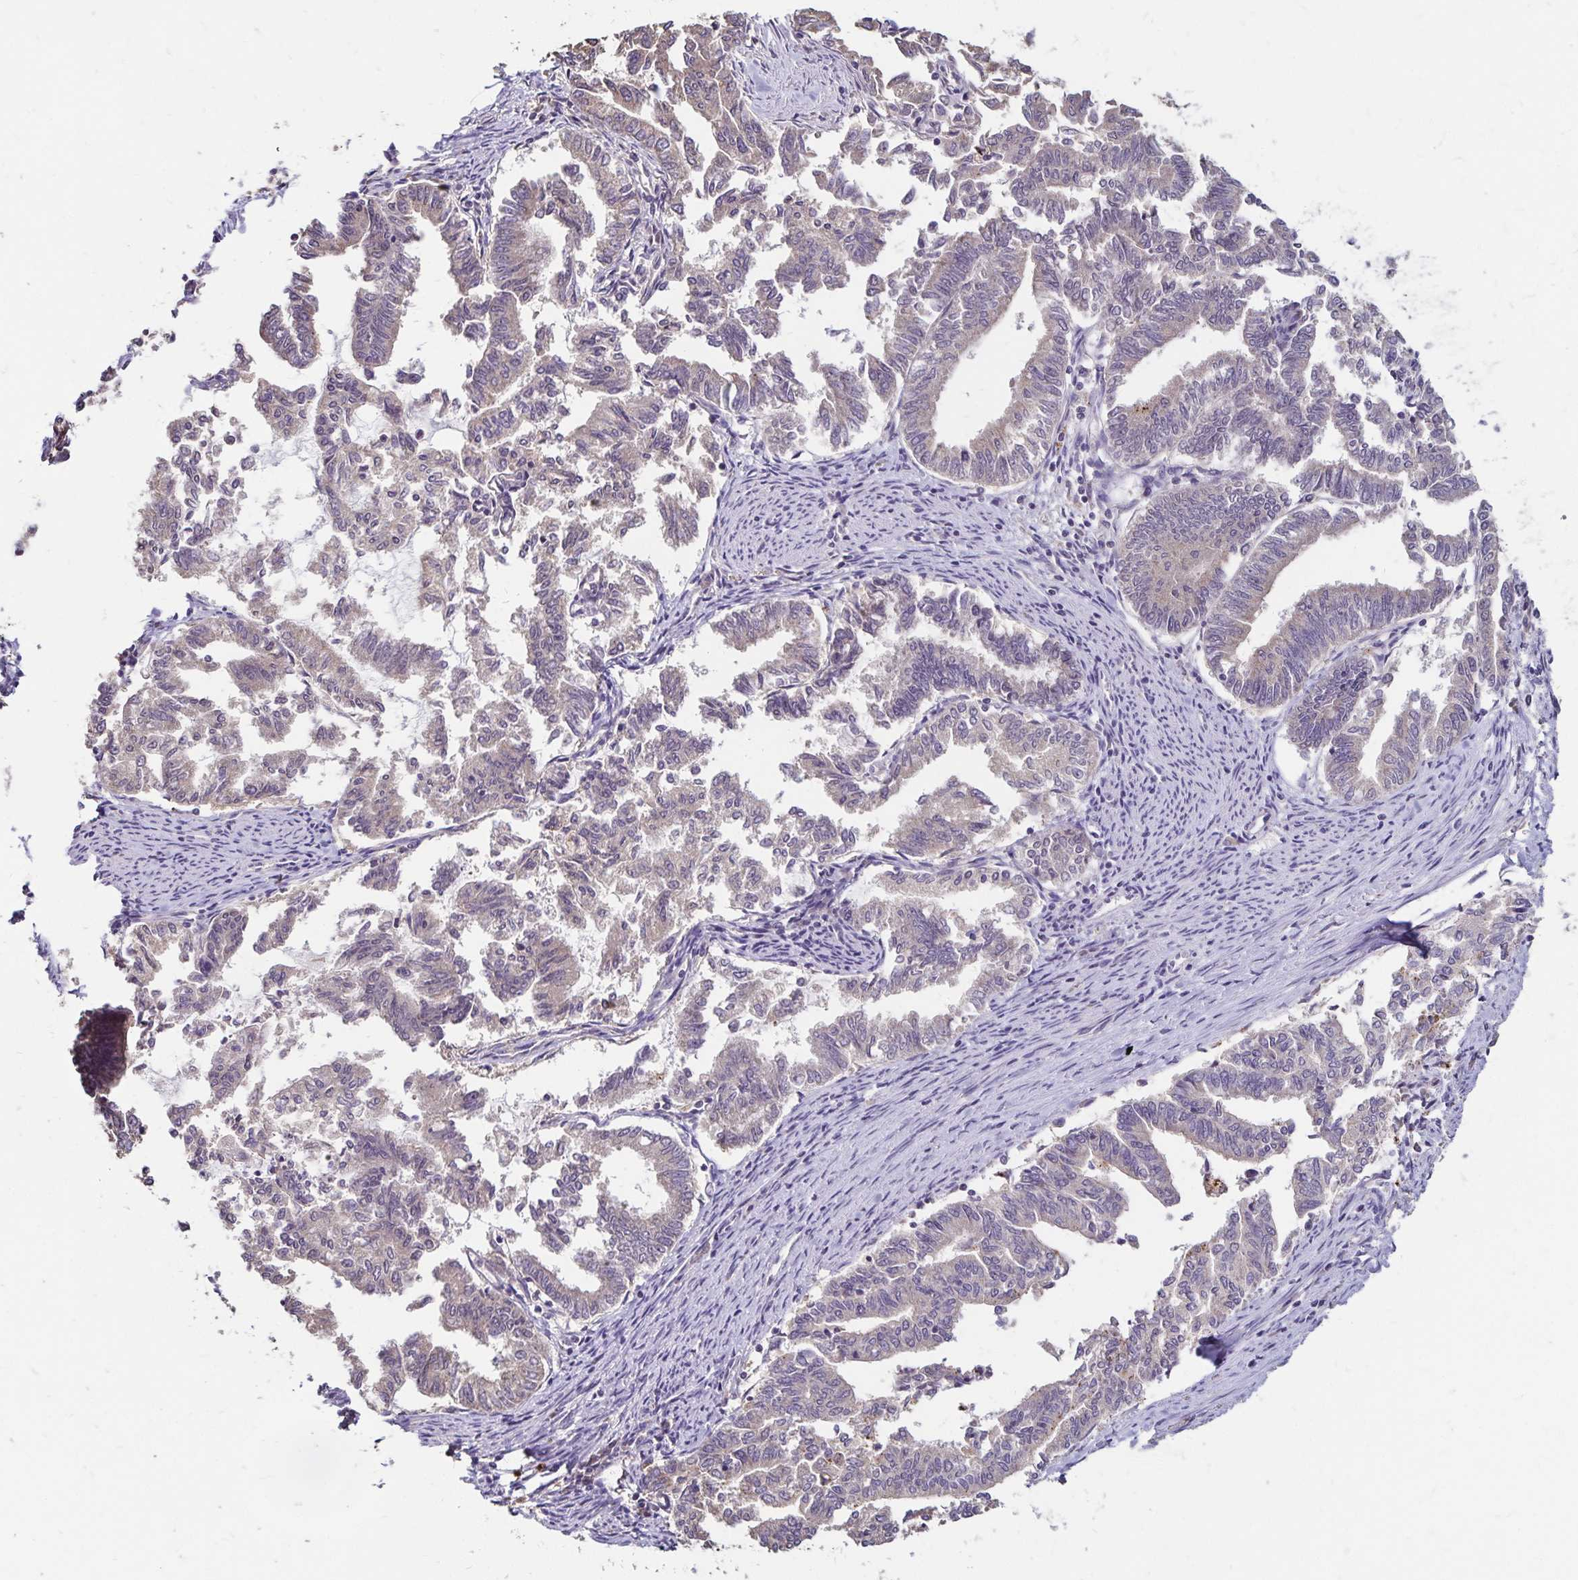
{"staining": {"intensity": "negative", "quantity": "none", "location": "none"}, "tissue": "endometrial cancer", "cell_type": "Tumor cells", "image_type": "cancer", "snomed": [{"axis": "morphology", "description": "Adenocarcinoma, NOS"}, {"axis": "topography", "description": "Endometrium"}], "caption": "Tumor cells are negative for brown protein staining in endometrial adenocarcinoma.", "gene": "EMC10", "patient": {"sex": "female", "age": 79}}